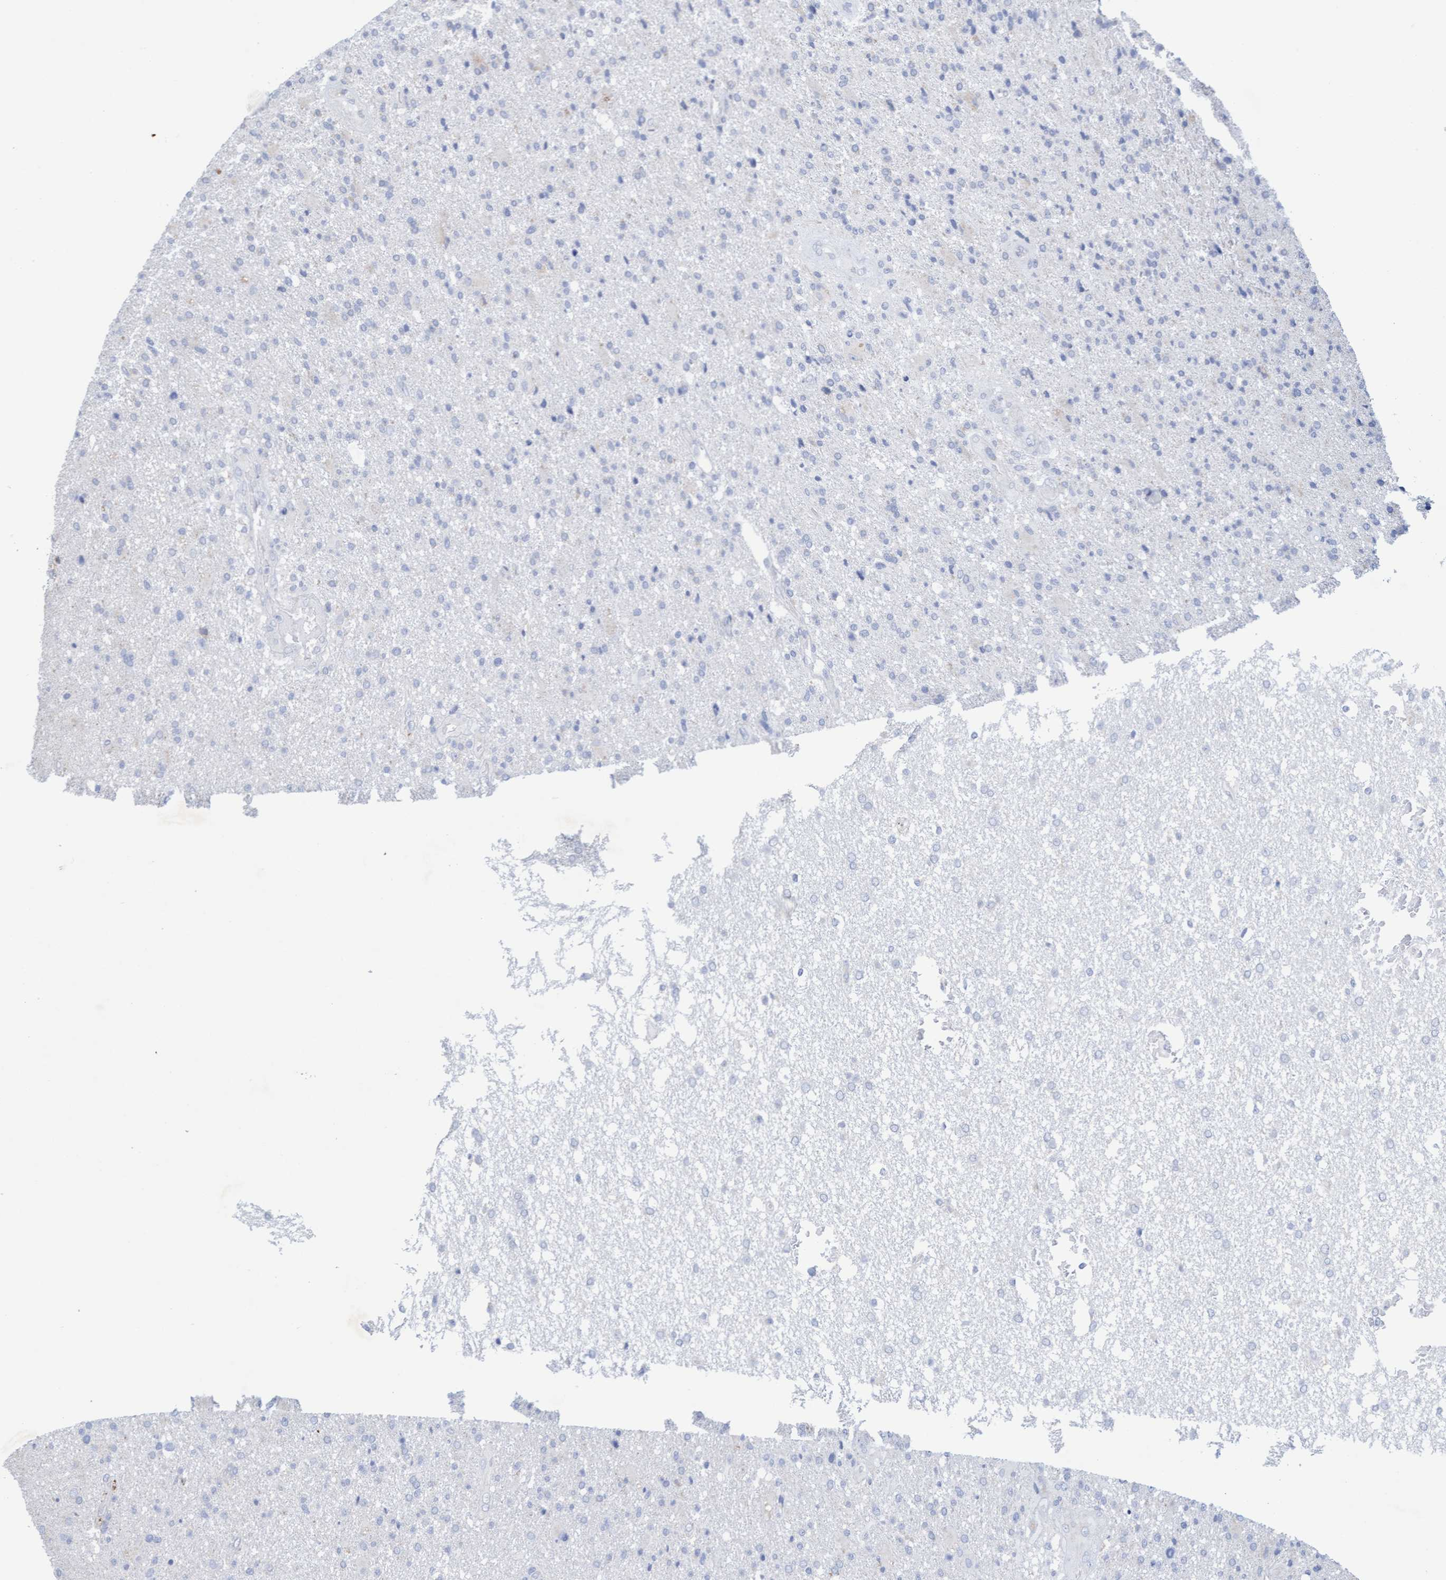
{"staining": {"intensity": "negative", "quantity": "none", "location": "none"}, "tissue": "glioma", "cell_type": "Tumor cells", "image_type": "cancer", "snomed": [{"axis": "morphology", "description": "Glioma, malignant, High grade"}, {"axis": "topography", "description": "Brain"}], "caption": "Glioma was stained to show a protein in brown. There is no significant positivity in tumor cells.", "gene": "SLC28A3", "patient": {"sex": "male", "age": 72}}